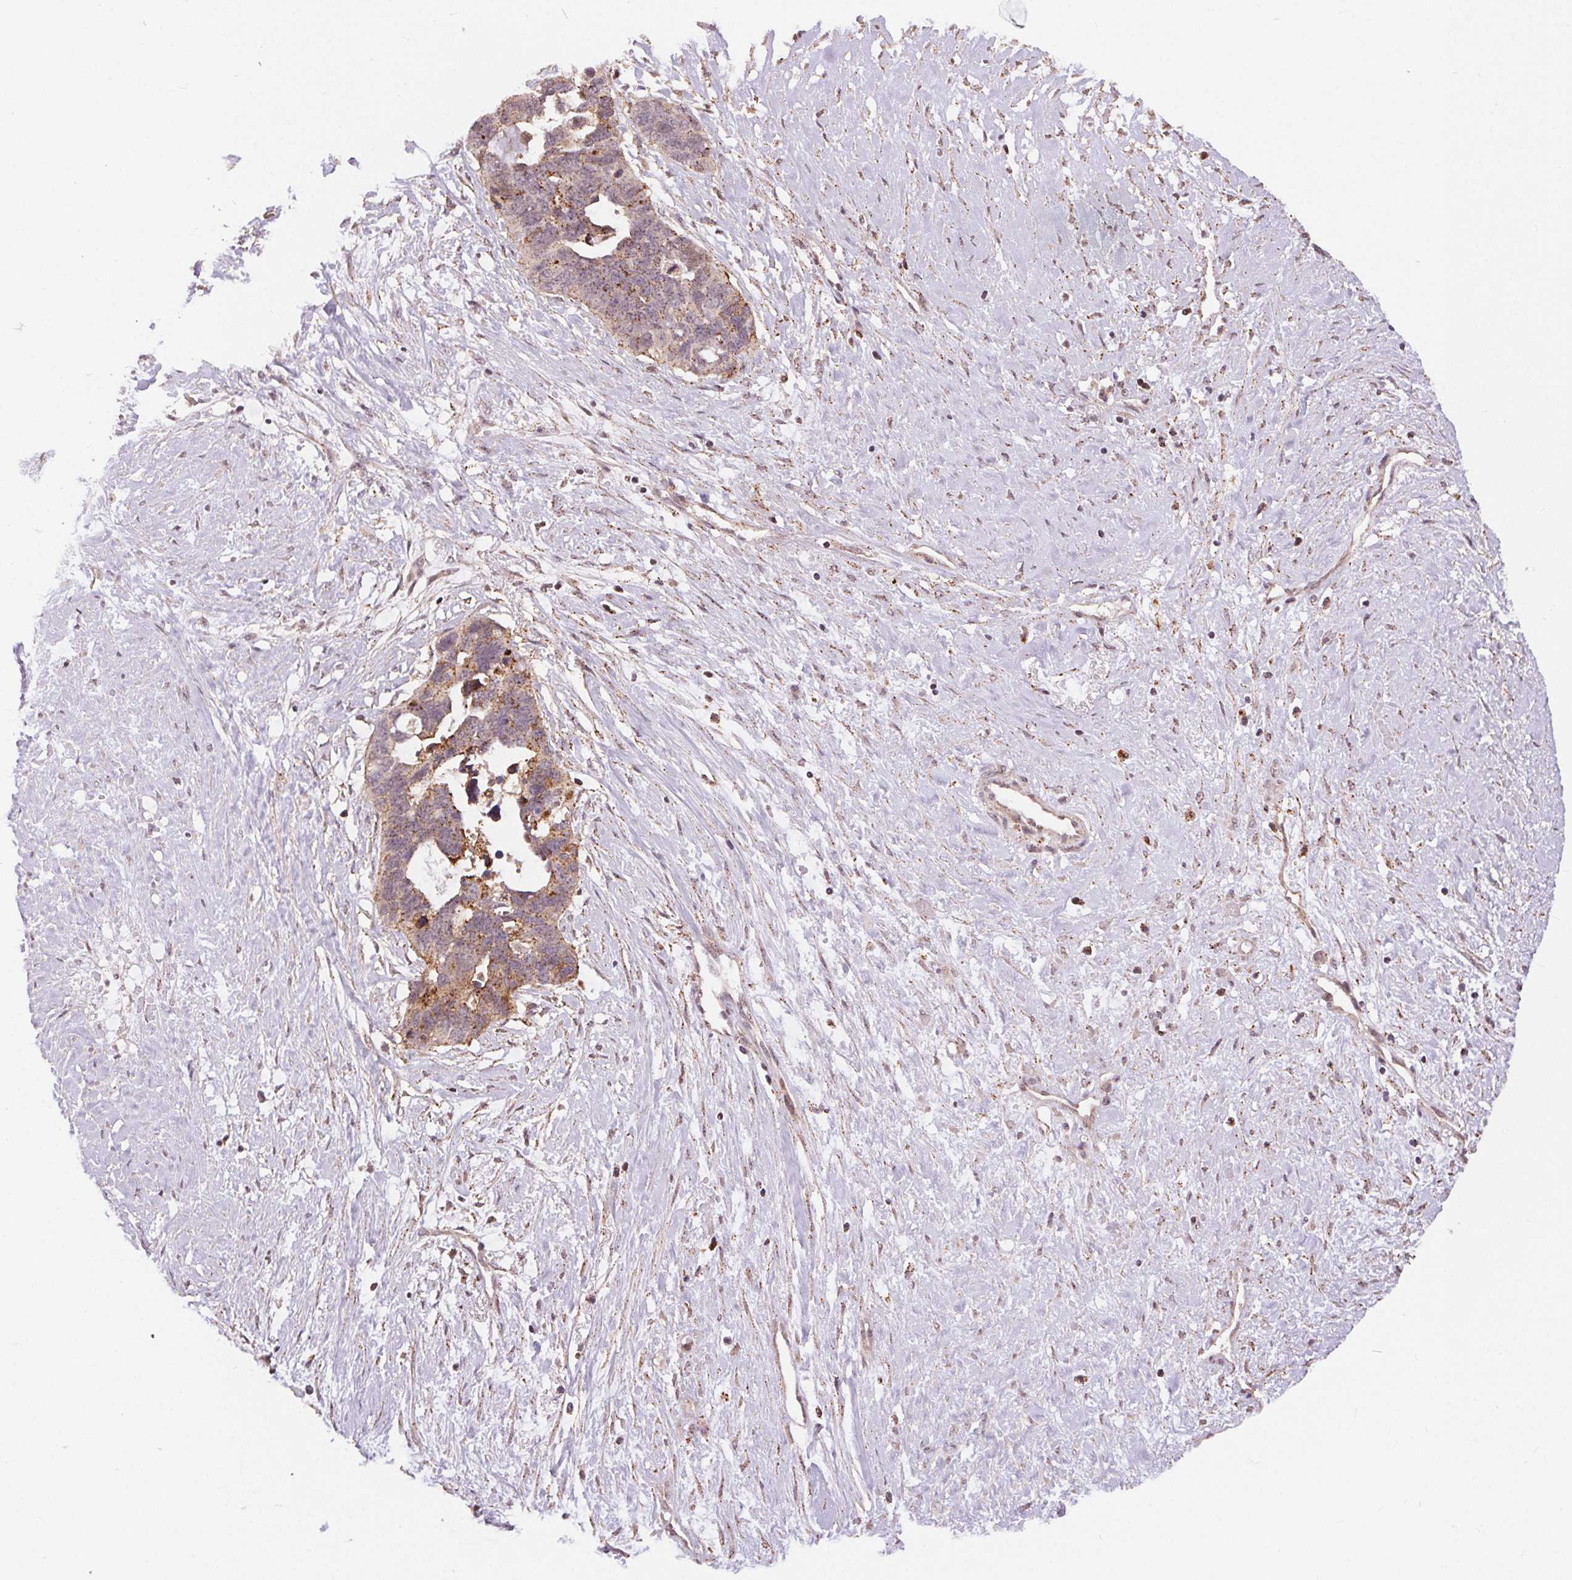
{"staining": {"intensity": "weak", "quantity": "25%-75%", "location": "cytoplasmic/membranous"}, "tissue": "ovarian cancer", "cell_type": "Tumor cells", "image_type": "cancer", "snomed": [{"axis": "morphology", "description": "Cystadenocarcinoma, serous, NOS"}, {"axis": "topography", "description": "Ovary"}], "caption": "The histopathology image reveals a brown stain indicating the presence of a protein in the cytoplasmic/membranous of tumor cells in ovarian serous cystadenocarcinoma. (brown staining indicates protein expression, while blue staining denotes nuclei).", "gene": "CHMP4B", "patient": {"sex": "female", "age": 69}}